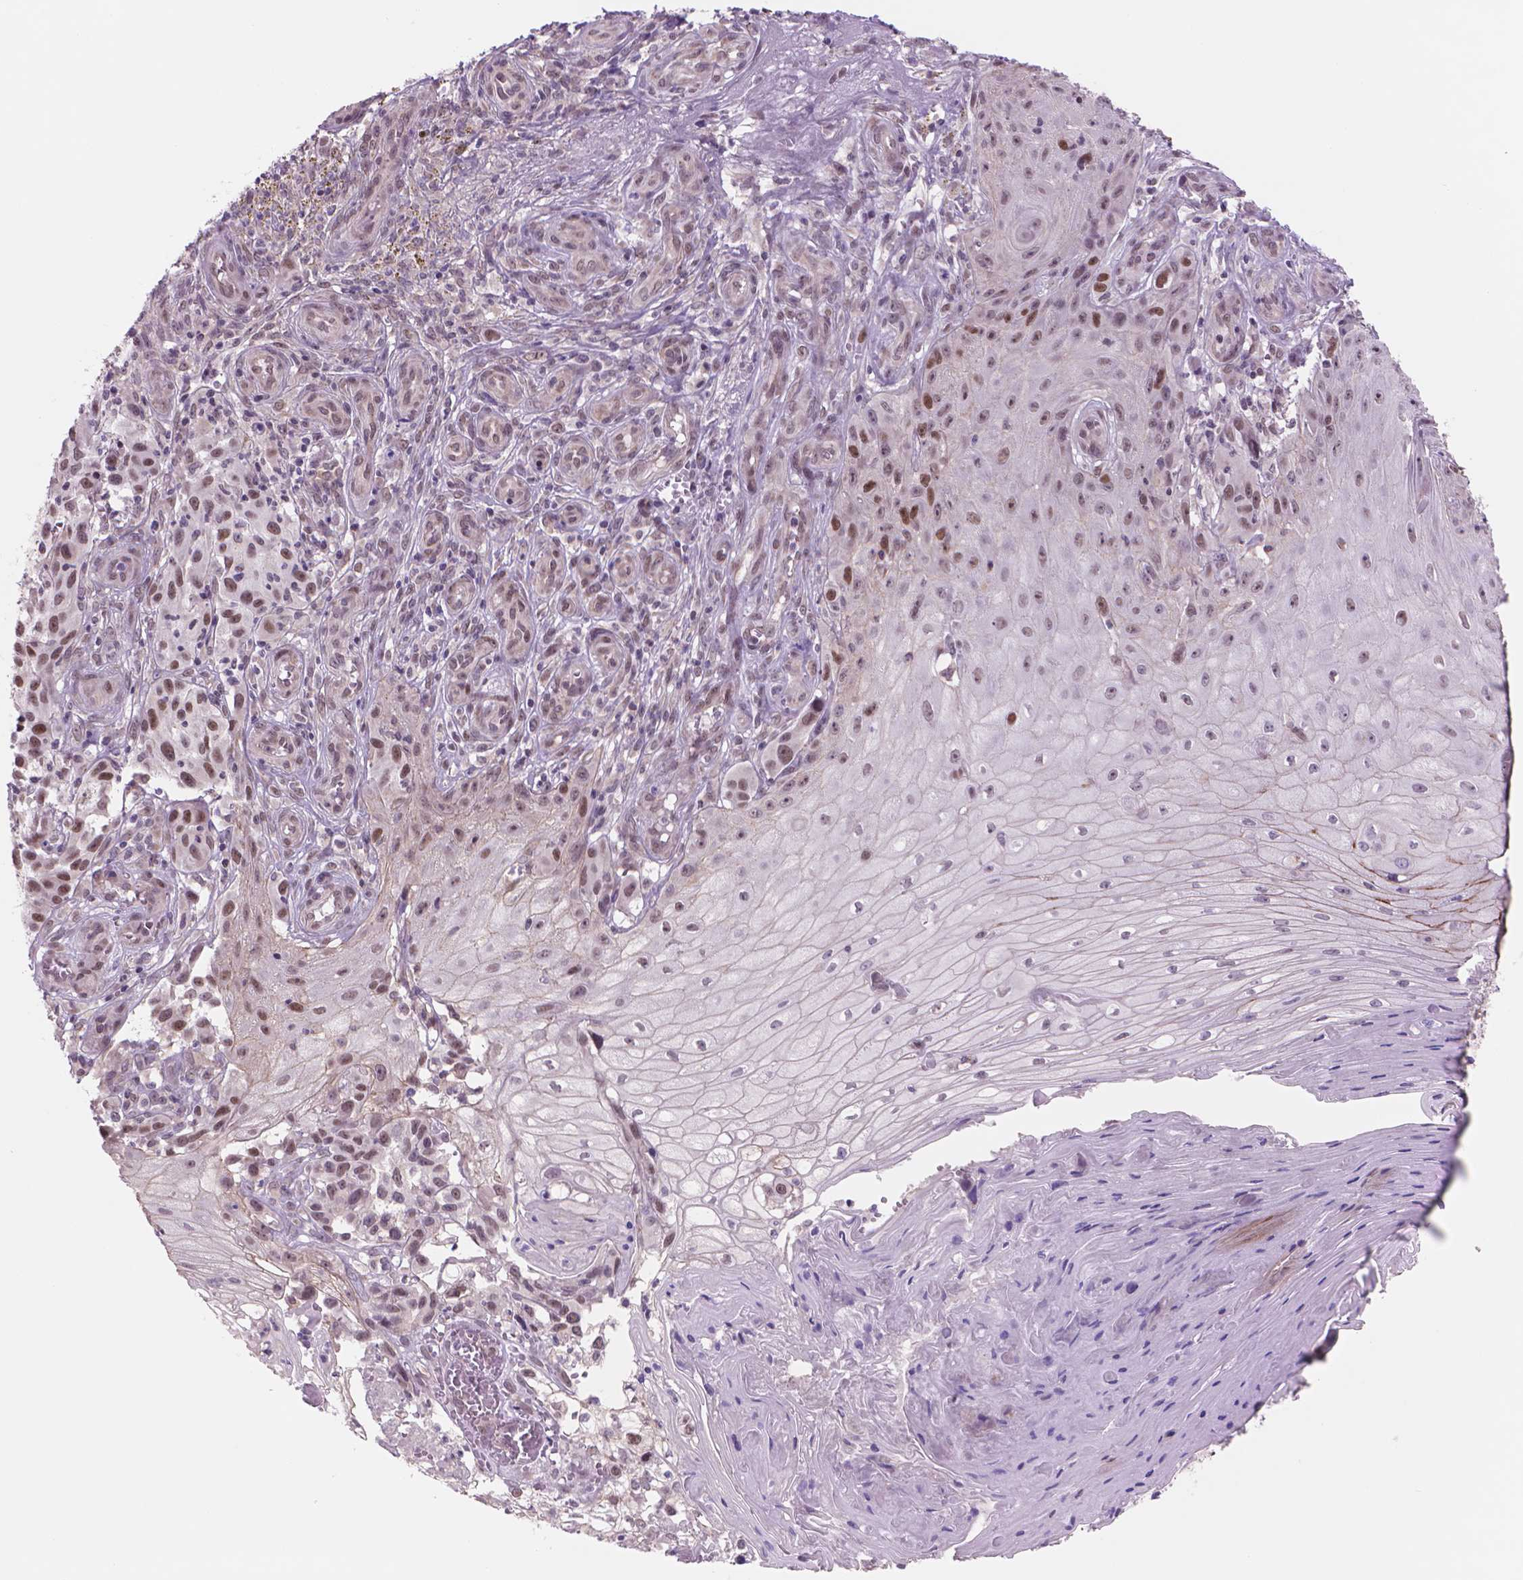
{"staining": {"intensity": "moderate", "quantity": "25%-75%", "location": "nuclear"}, "tissue": "melanoma", "cell_type": "Tumor cells", "image_type": "cancer", "snomed": [{"axis": "morphology", "description": "Malignant melanoma, NOS"}, {"axis": "topography", "description": "Skin"}], "caption": "The image reveals immunohistochemical staining of melanoma. There is moderate nuclear positivity is appreciated in approximately 25%-75% of tumor cells.", "gene": "POLR3D", "patient": {"sex": "female", "age": 53}}